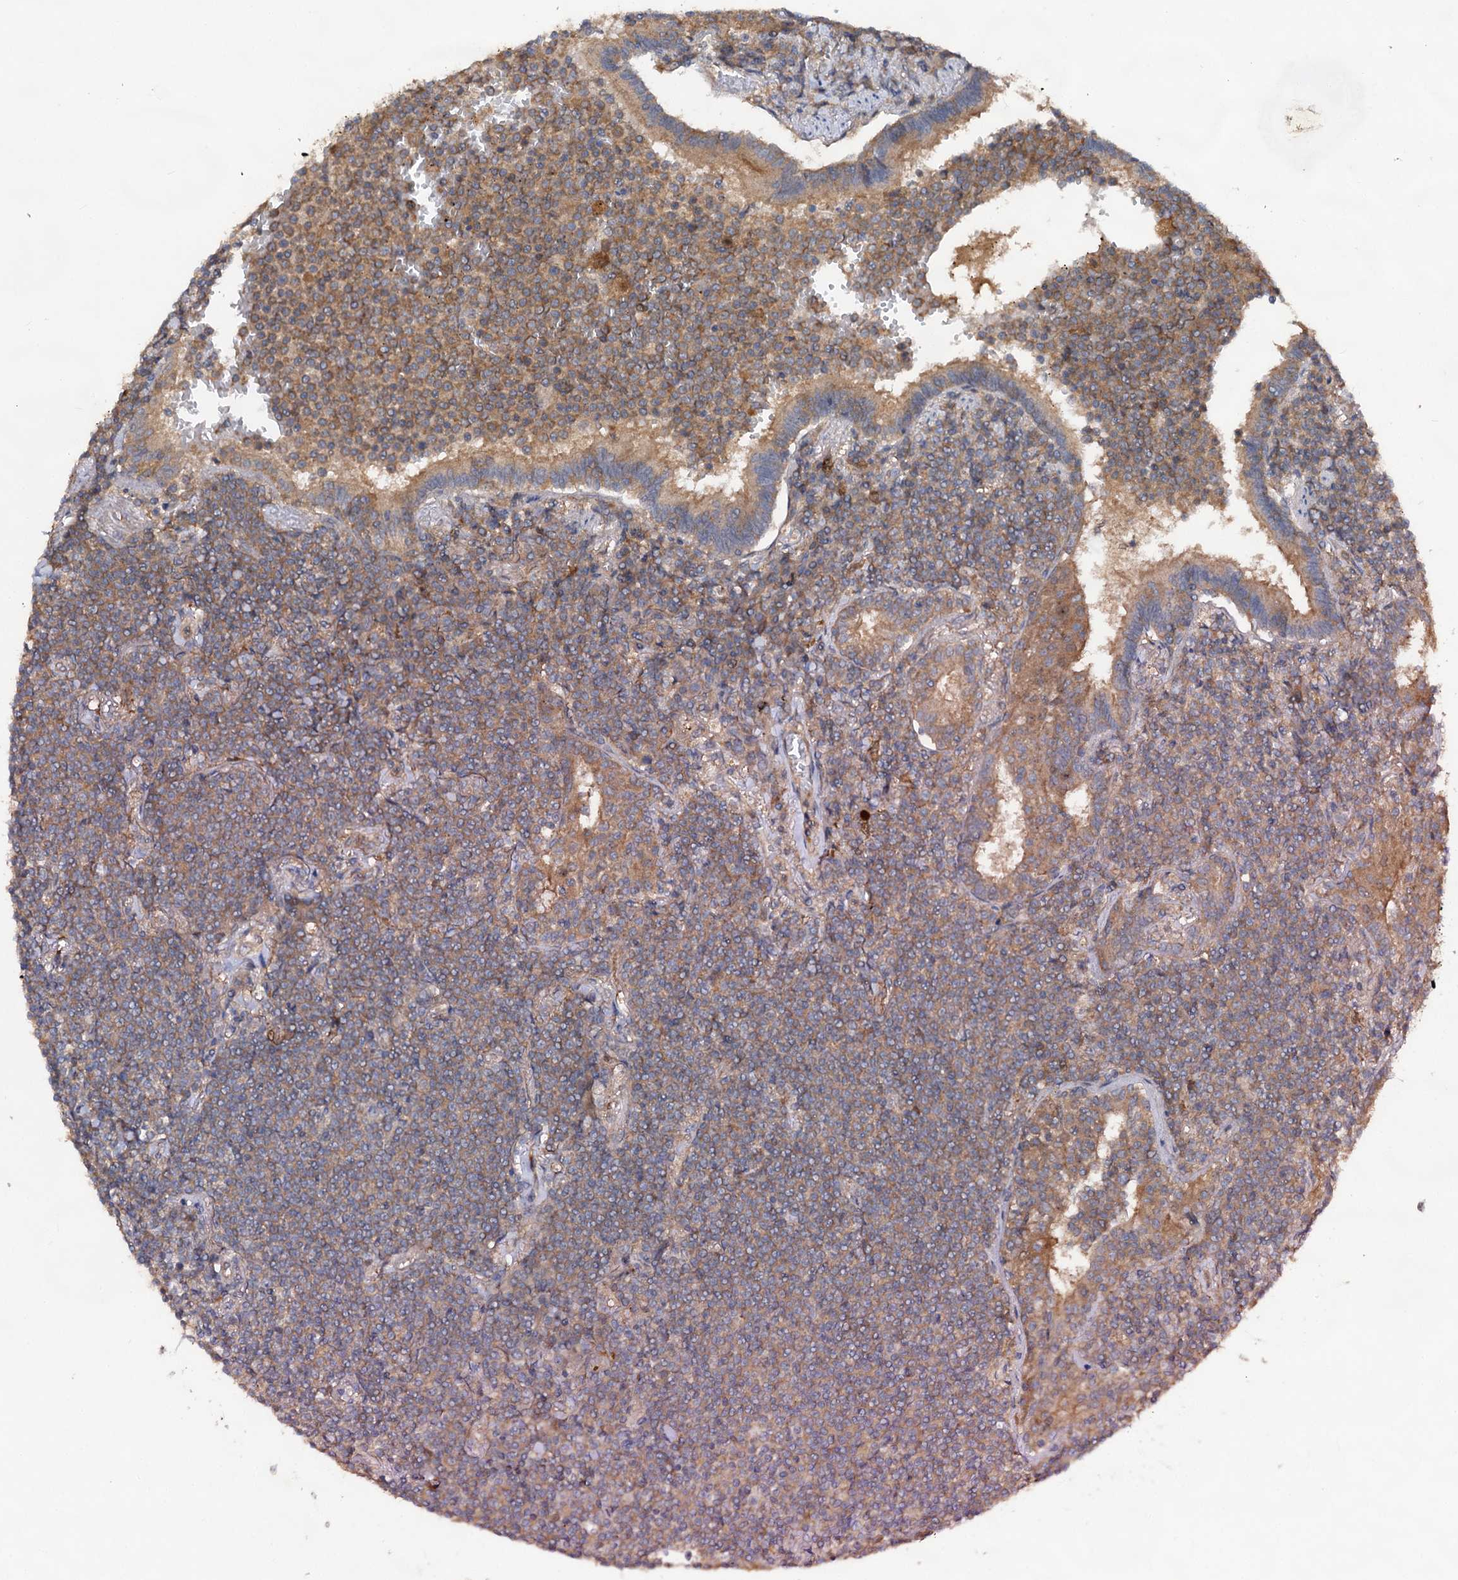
{"staining": {"intensity": "weak", "quantity": "25%-75%", "location": "cytoplasmic/membranous"}, "tissue": "lymphoma", "cell_type": "Tumor cells", "image_type": "cancer", "snomed": [{"axis": "morphology", "description": "Malignant lymphoma, non-Hodgkin's type, Low grade"}, {"axis": "topography", "description": "Lung"}], "caption": "About 25%-75% of tumor cells in lymphoma reveal weak cytoplasmic/membranous protein staining as visualized by brown immunohistochemical staining.", "gene": "VPS29", "patient": {"sex": "female", "age": 71}}